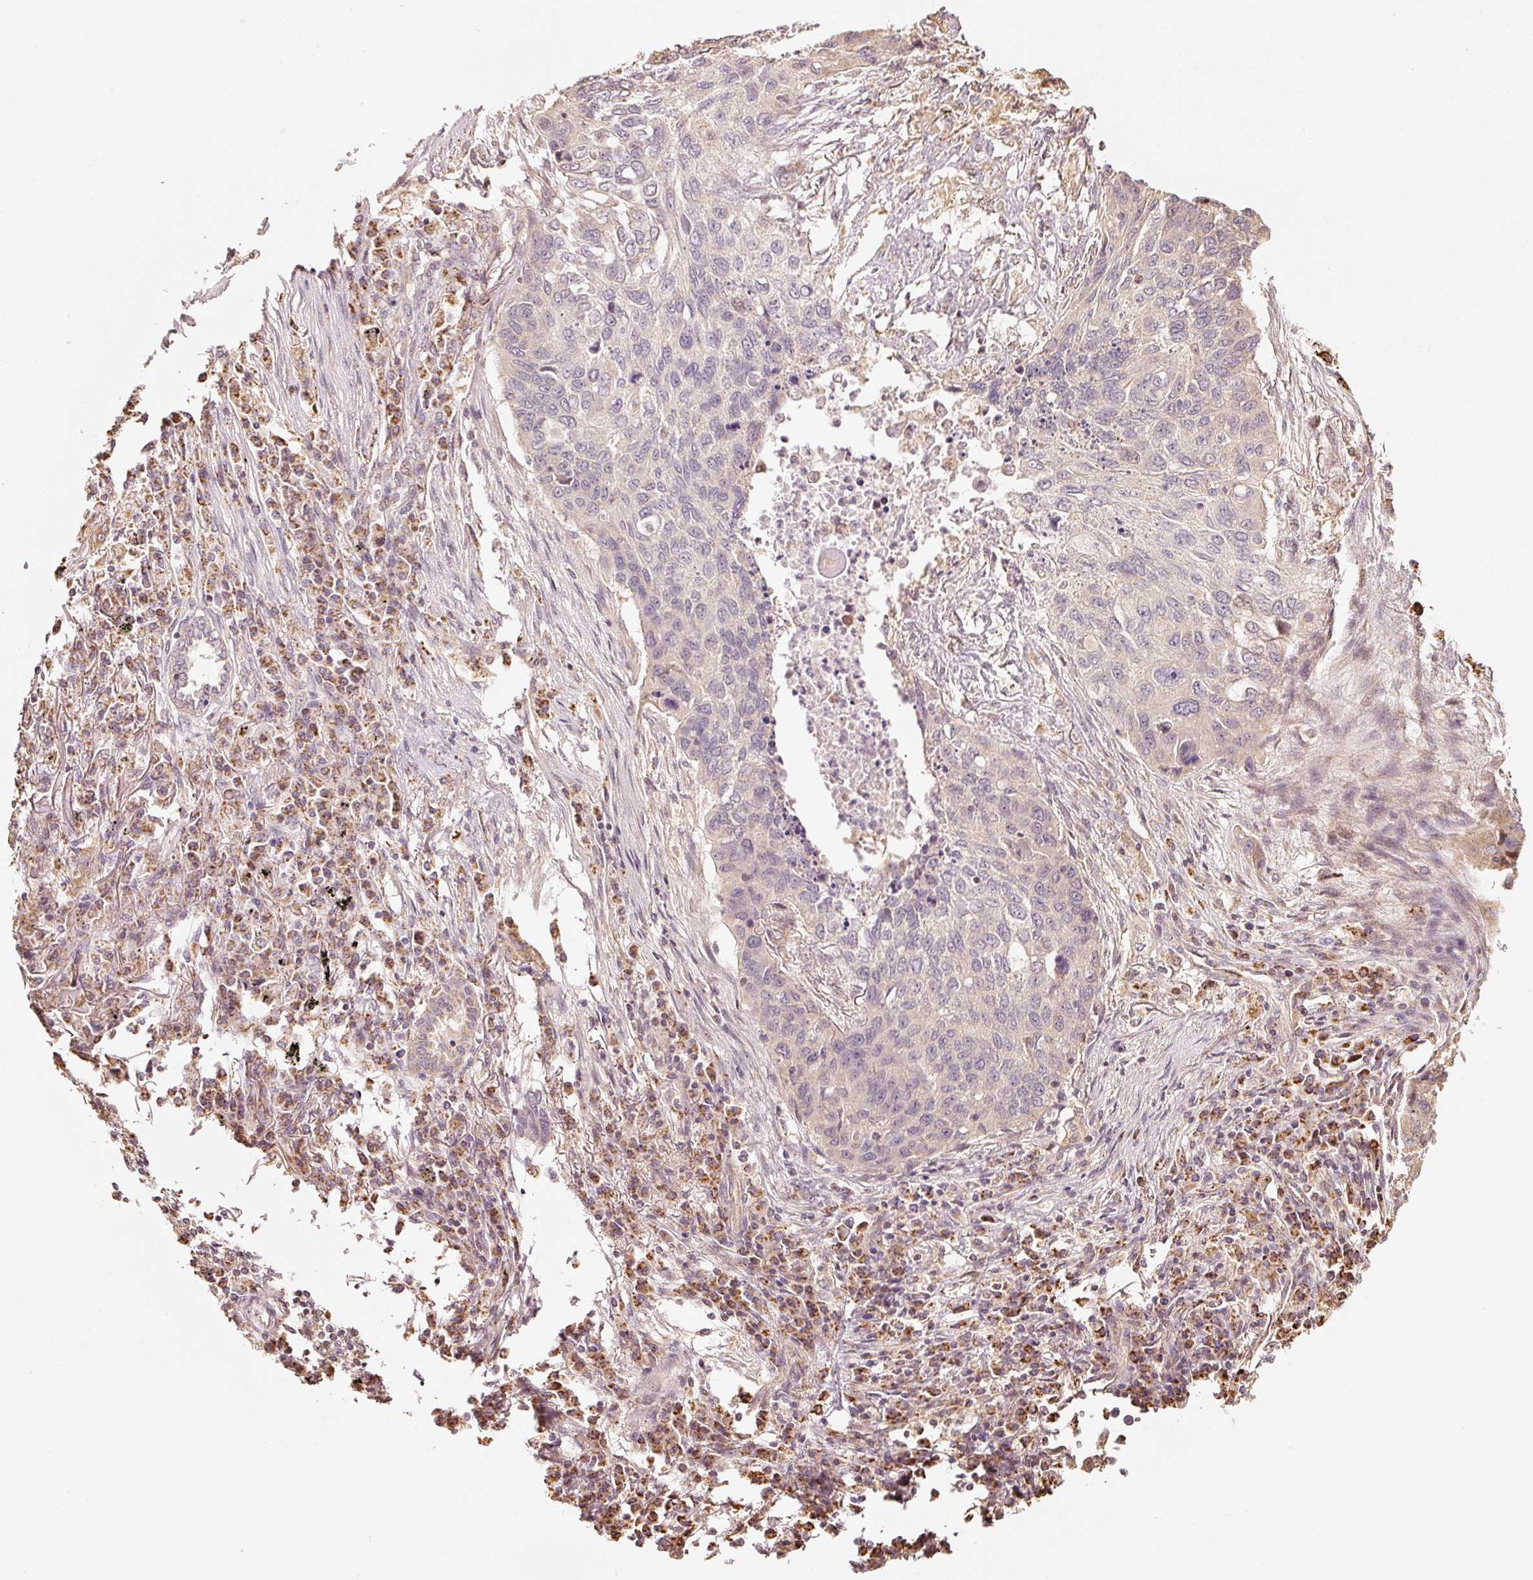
{"staining": {"intensity": "negative", "quantity": "none", "location": "none"}, "tissue": "lung cancer", "cell_type": "Tumor cells", "image_type": "cancer", "snomed": [{"axis": "morphology", "description": "Squamous cell carcinoma, NOS"}, {"axis": "topography", "description": "Lung"}], "caption": "The photomicrograph displays no significant expression in tumor cells of lung cancer. (Immunohistochemistry (ihc), brightfield microscopy, high magnification).", "gene": "RAB35", "patient": {"sex": "female", "age": 63}}